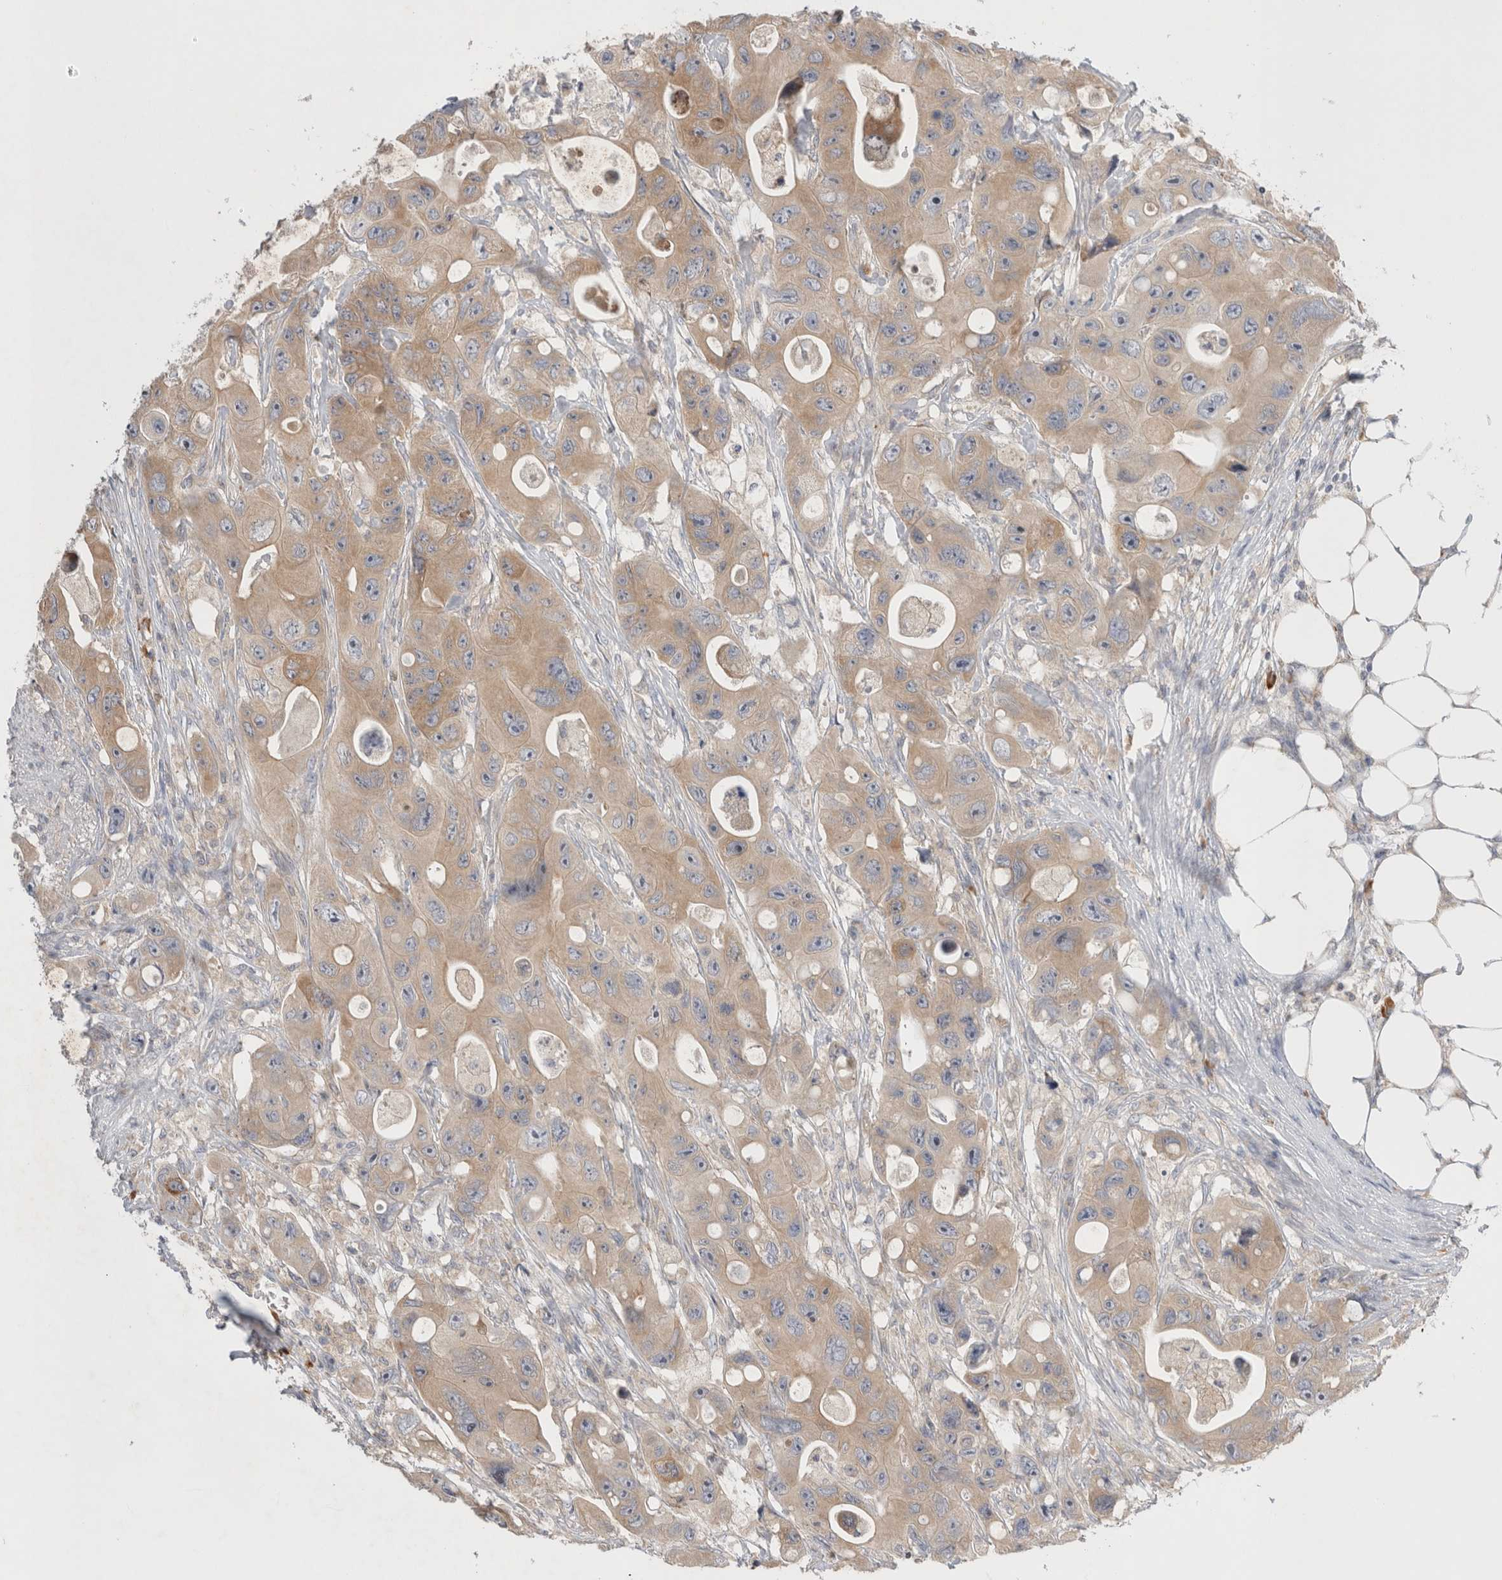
{"staining": {"intensity": "weak", "quantity": ">75%", "location": "cytoplasmic/membranous"}, "tissue": "colorectal cancer", "cell_type": "Tumor cells", "image_type": "cancer", "snomed": [{"axis": "morphology", "description": "Adenocarcinoma, NOS"}, {"axis": "topography", "description": "Colon"}], "caption": "Human colorectal adenocarcinoma stained with a protein marker demonstrates weak staining in tumor cells.", "gene": "NEDD4L", "patient": {"sex": "female", "age": 46}}